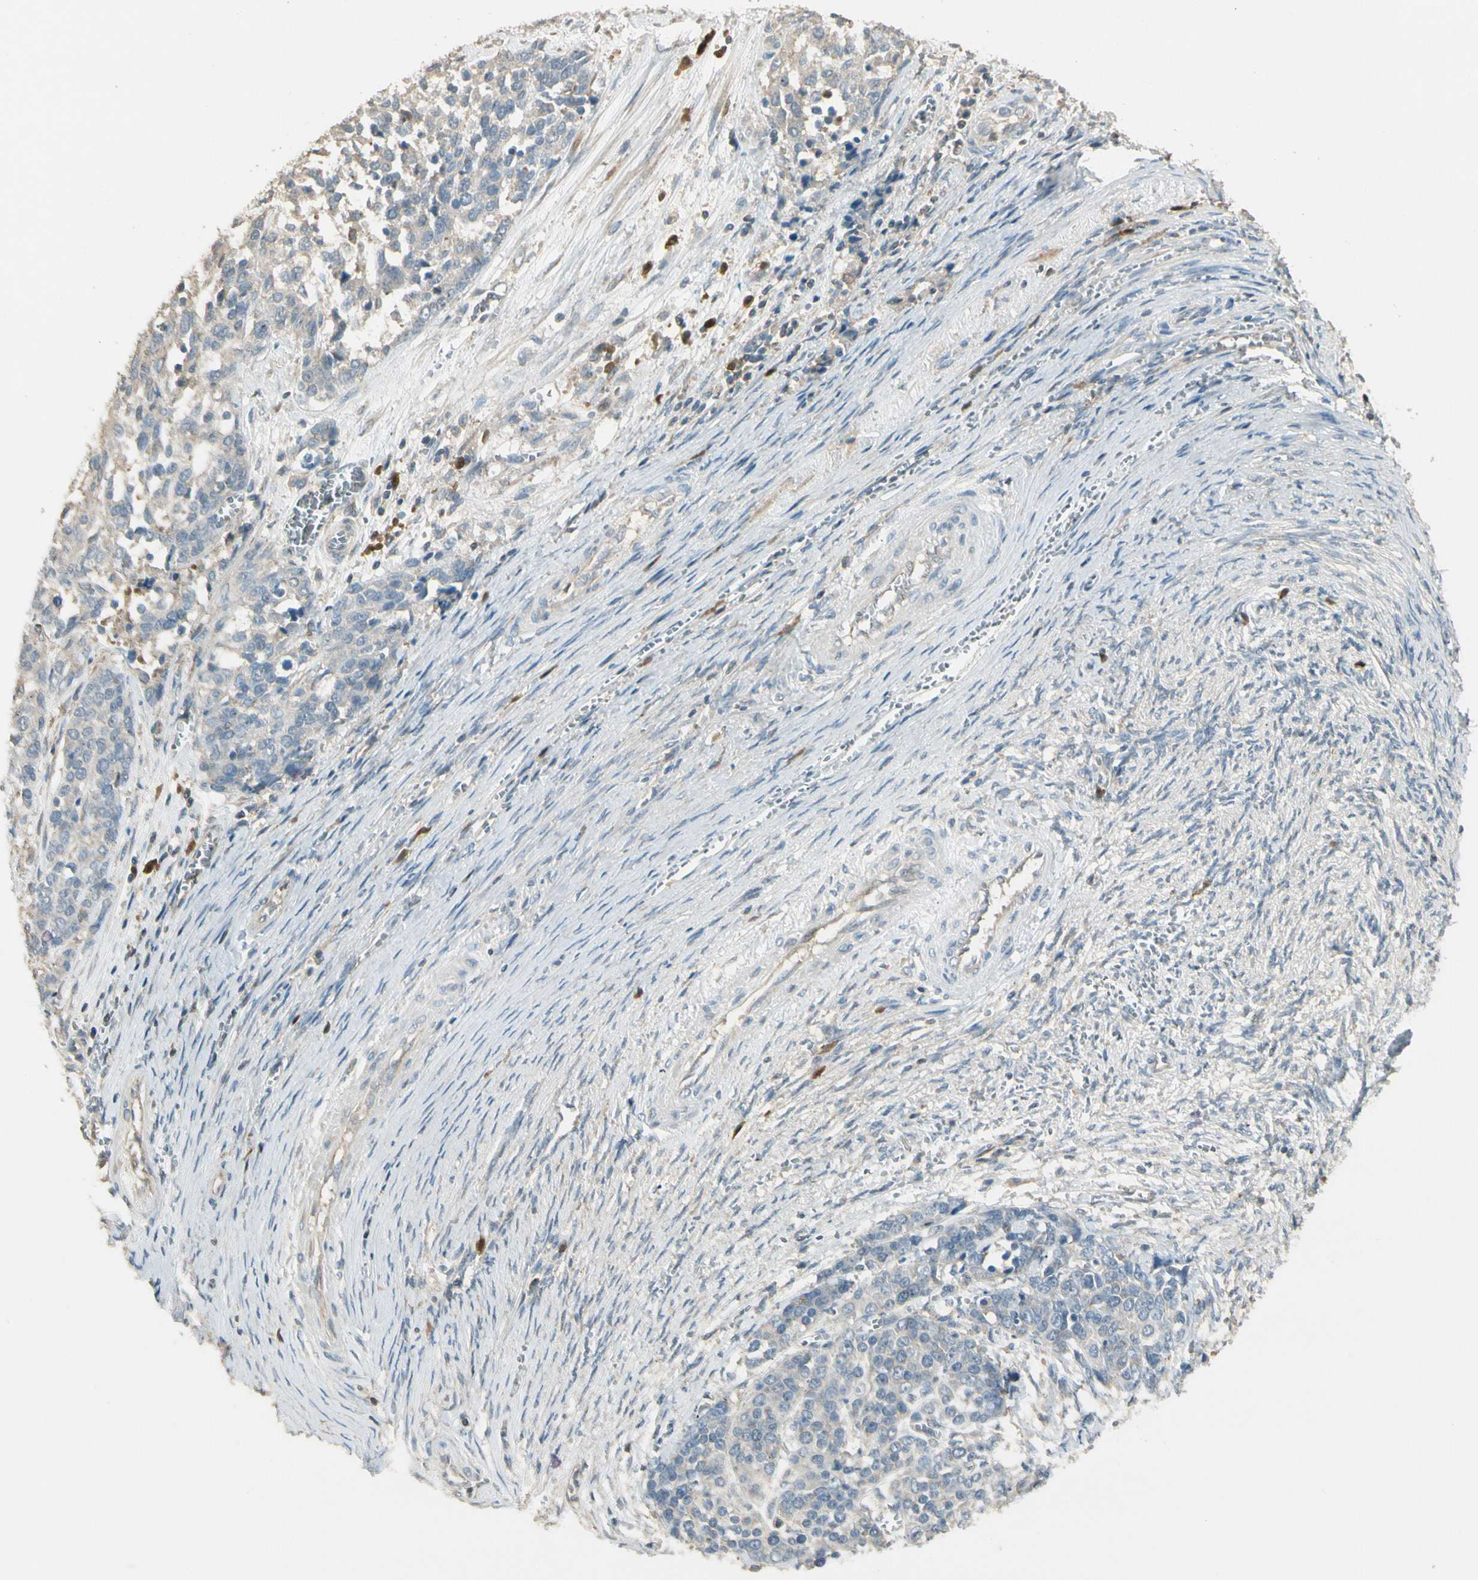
{"staining": {"intensity": "weak", "quantity": "<25%", "location": "cytoplasmic/membranous"}, "tissue": "ovarian cancer", "cell_type": "Tumor cells", "image_type": "cancer", "snomed": [{"axis": "morphology", "description": "Cystadenocarcinoma, serous, NOS"}, {"axis": "topography", "description": "Ovary"}], "caption": "DAB immunohistochemical staining of human ovarian serous cystadenocarcinoma demonstrates no significant staining in tumor cells.", "gene": "PLXNA1", "patient": {"sex": "female", "age": 44}}